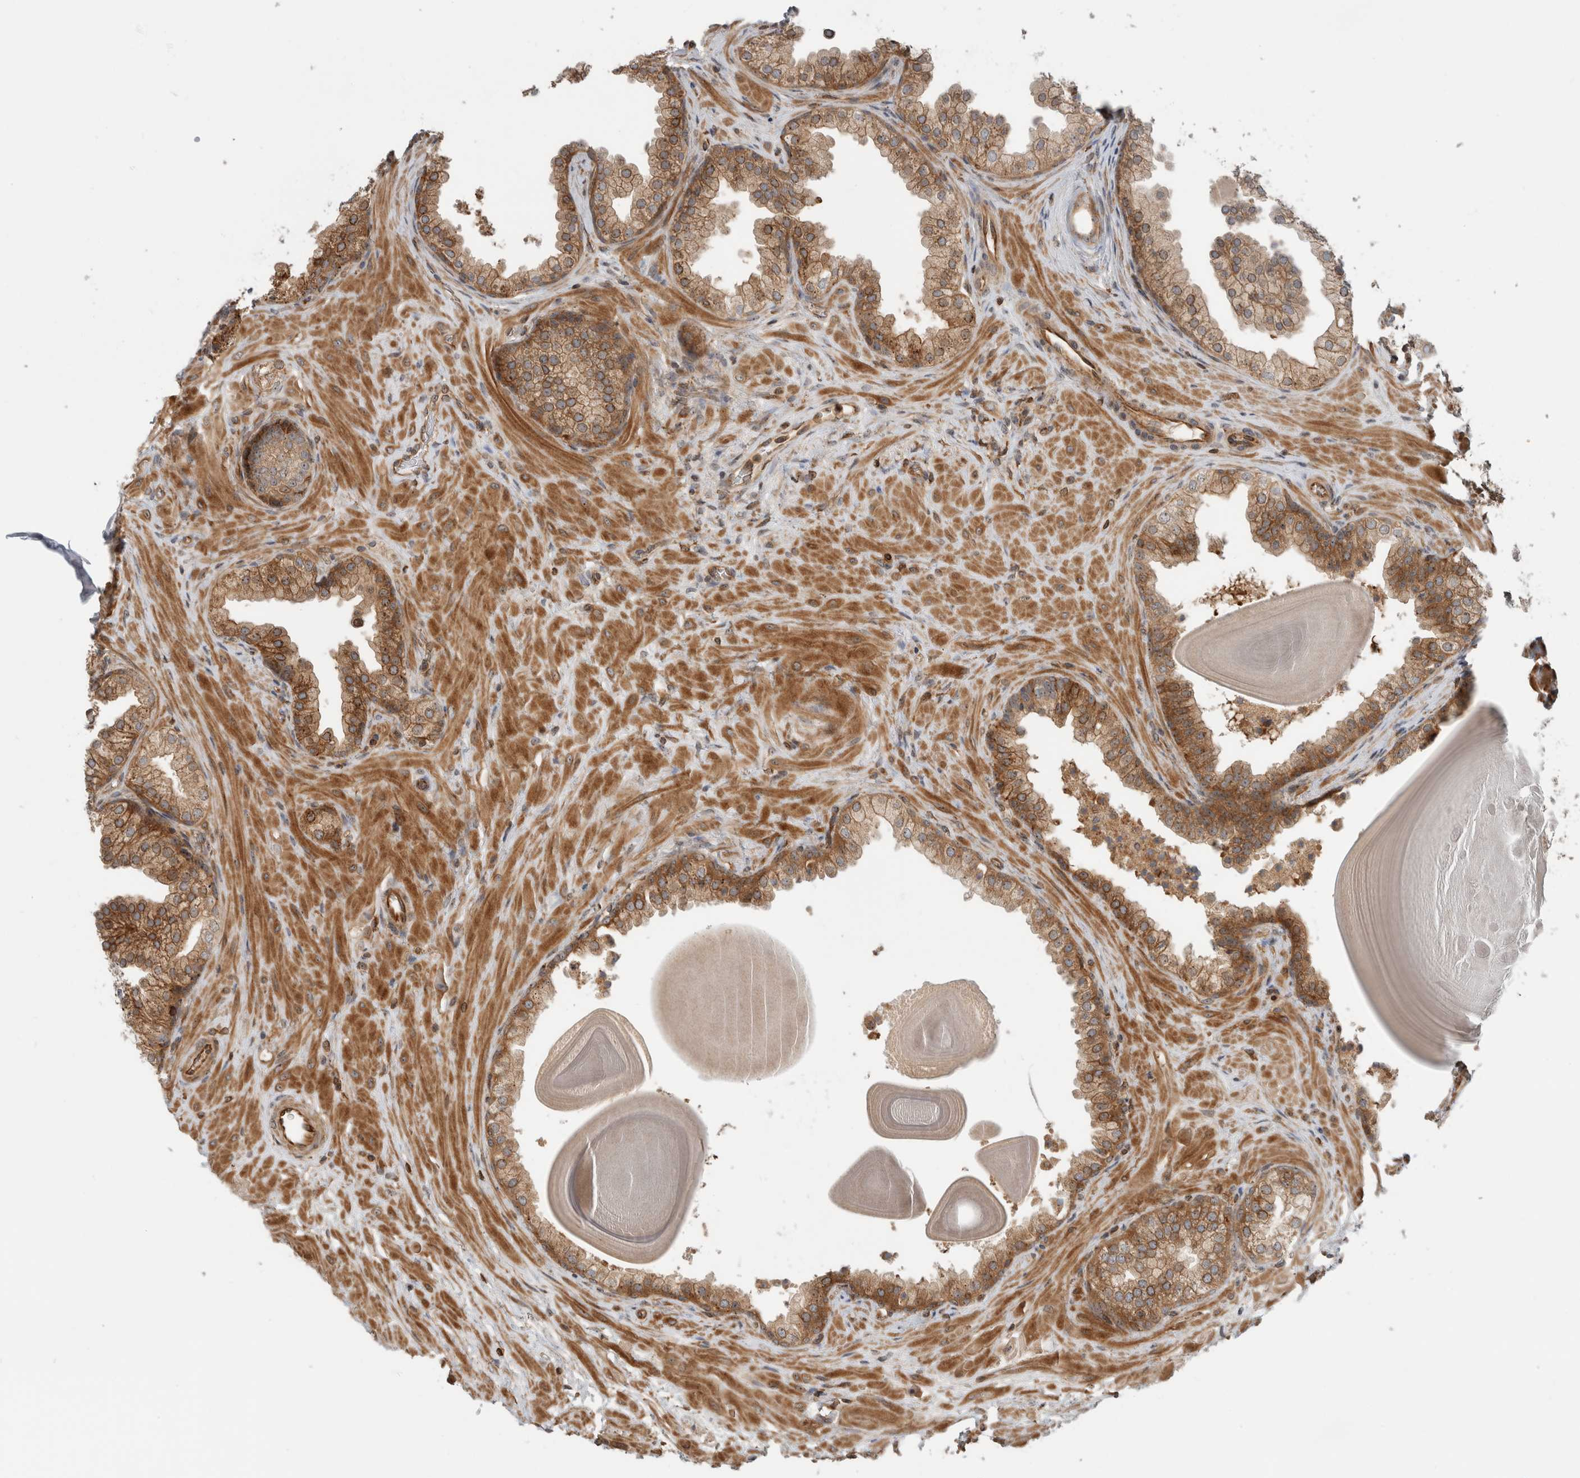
{"staining": {"intensity": "moderate", "quantity": ">75%", "location": "cytoplasmic/membranous"}, "tissue": "prostate", "cell_type": "Glandular cells", "image_type": "normal", "snomed": [{"axis": "morphology", "description": "Normal tissue, NOS"}, {"axis": "topography", "description": "Prostate"}], "caption": "Immunohistochemistry (IHC) staining of normal prostate, which reveals medium levels of moderate cytoplasmic/membranous staining in approximately >75% of glandular cells indicating moderate cytoplasmic/membranous protein positivity. The staining was performed using DAB (3,3'-diaminobenzidine) (brown) for protein detection and nuclei were counterstained in hematoxylin (blue).", "gene": "WASF2", "patient": {"sex": "male", "age": 48}}